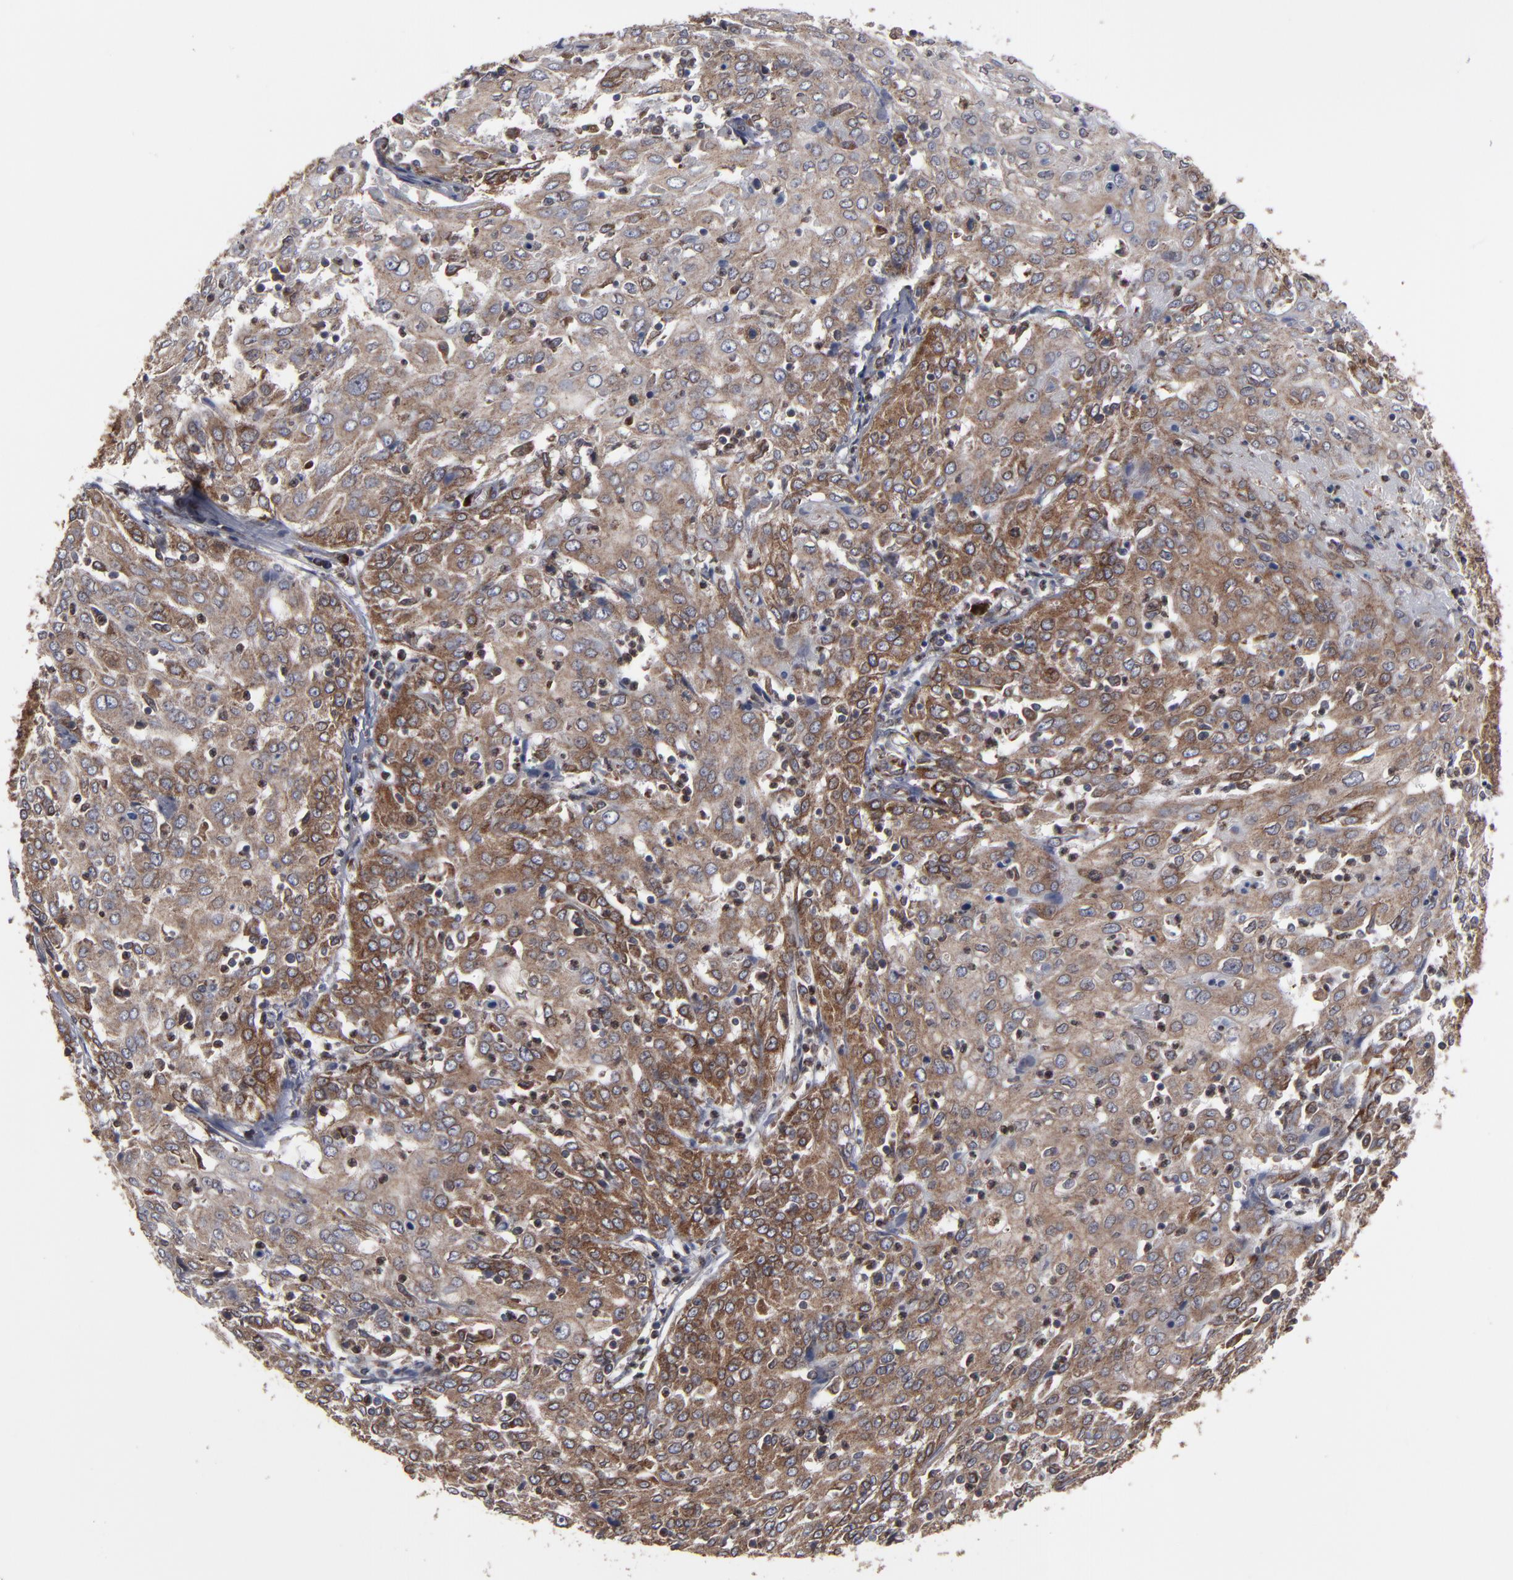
{"staining": {"intensity": "moderate", "quantity": ">75%", "location": "cytoplasmic/membranous"}, "tissue": "cervical cancer", "cell_type": "Tumor cells", "image_type": "cancer", "snomed": [{"axis": "morphology", "description": "Squamous cell carcinoma, NOS"}, {"axis": "topography", "description": "Cervix"}], "caption": "The histopathology image demonstrates a brown stain indicating the presence of a protein in the cytoplasmic/membranous of tumor cells in cervical cancer.", "gene": "CNIH1", "patient": {"sex": "female", "age": 39}}